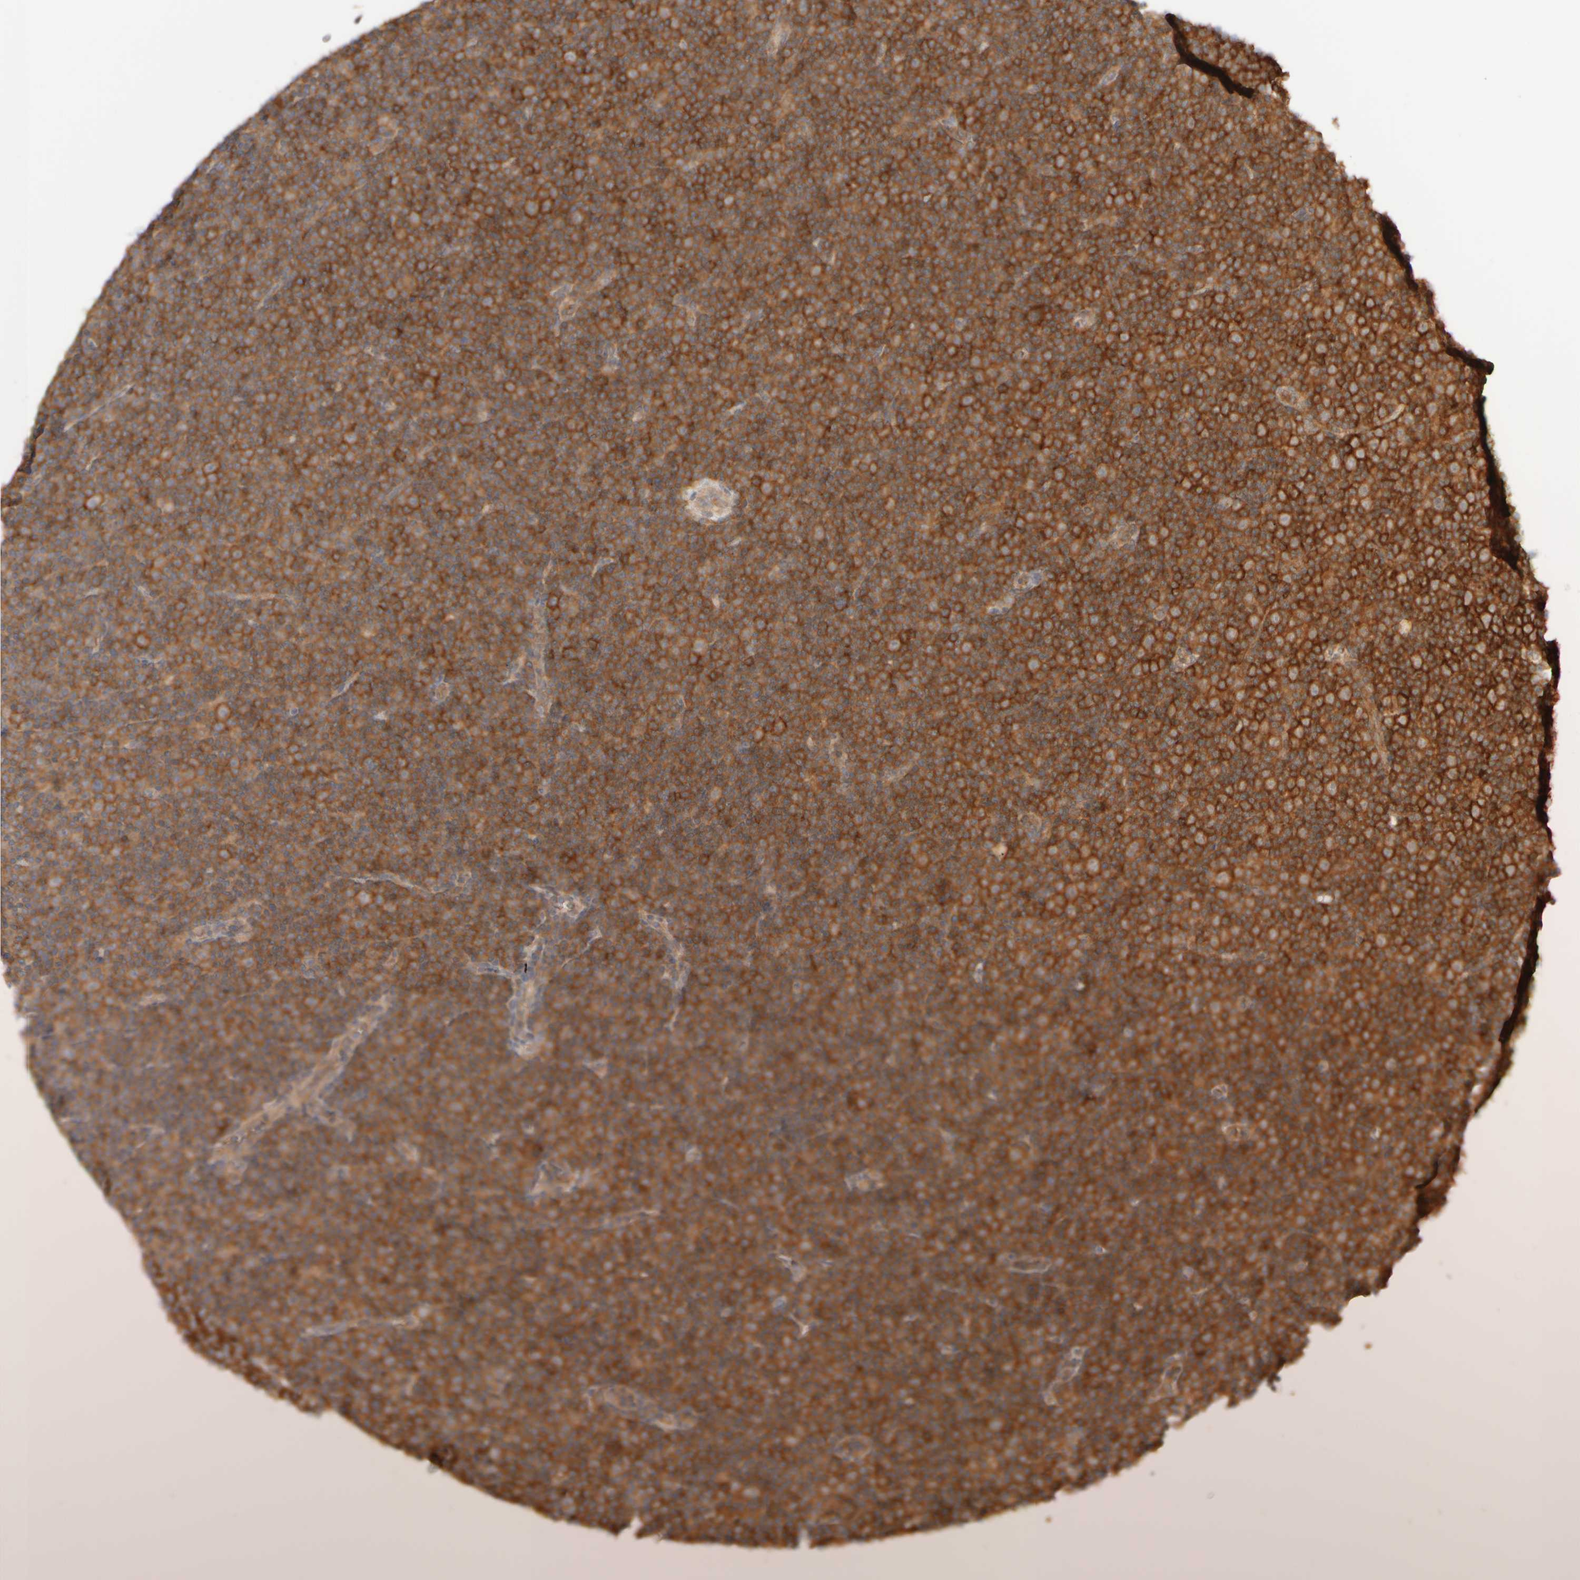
{"staining": {"intensity": "moderate", "quantity": ">75%", "location": "cytoplasmic/membranous"}, "tissue": "lymphoma", "cell_type": "Tumor cells", "image_type": "cancer", "snomed": [{"axis": "morphology", "description": "Malignant lymphoma, non-Hodgkin's type, Low grade"}, {"axis": "topography", "description": "Lymph node"}], "caption": "Lymphoma stained with a protein marker demonstrates moderate staining in tumor cells.", "gene": "RABEP1", "patient": {"sex": "female", "age": 67}}